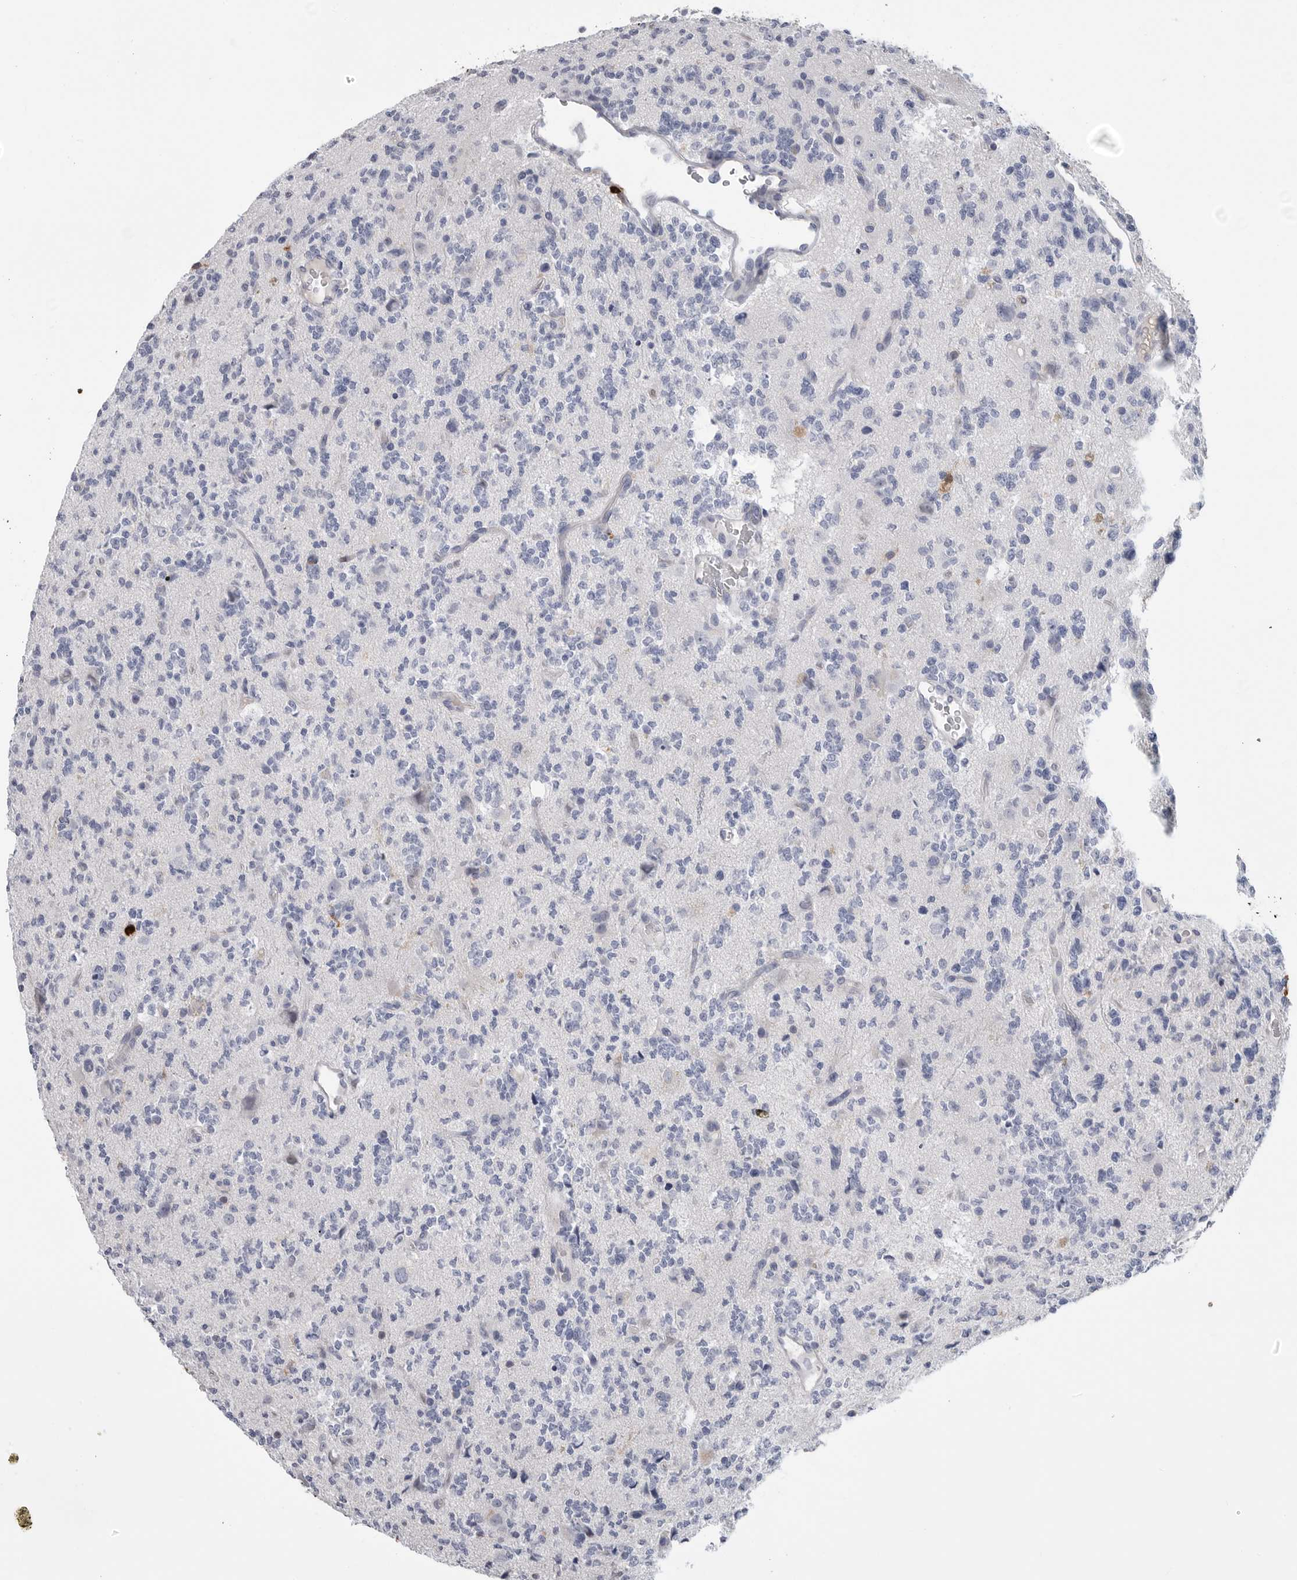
{"staining": {"intensity": "negative", "quantity": "none", "location": "none"}, "tissue": "glioma", "cell_type": "Tumor cells", "image_type": "cancer", "snomed": [{"axis": "morphology", "description": "Glioma, malignant, High grade"}, {"axis": "topography", "description": "Brain"}], "caption": "Tumor cells show no significant protein expression in malignant high-grade glioma.", "gene": "CYB561D1", "patient": {"sex": "female", "age": 62}}